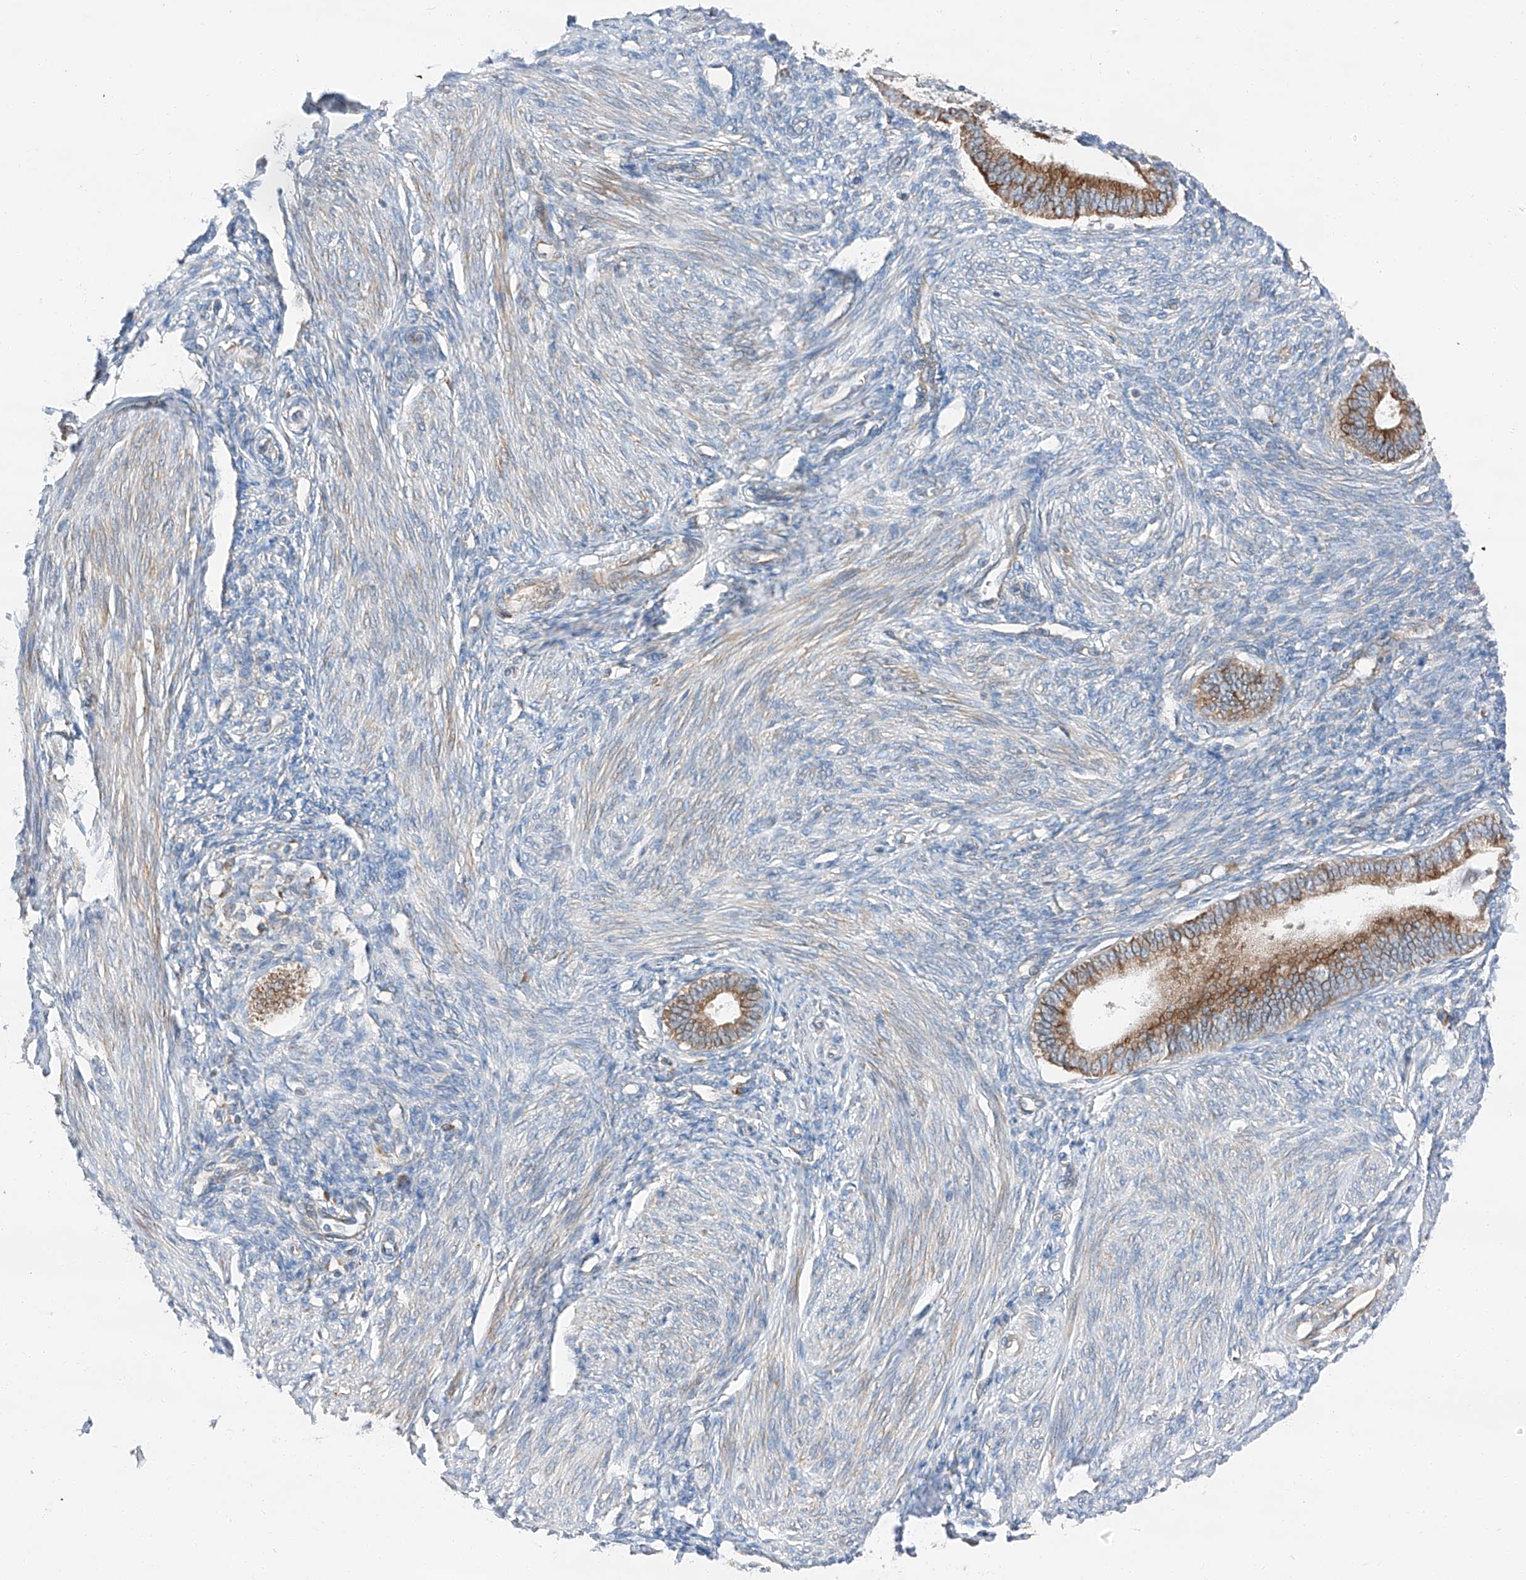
{"staining": {"intensity": "moderate", "quantity": "25%-75%", "location": "cytoplasmic/membranous"}, "tissue": "endometrium", "cell_type": "Cells in endometrial stroma", "image_type": "normal", "snomed": [{"axis": "morphology", "description": "Normal tissue, NOS"}, {"axis": "topography", "description": "Endometrium"}], "caption": "Immunohistochemical staining of unremarkable human endometrium shows 25%-75% levels of moderate cytoplasmic/membranous protein expression in about 25%-75% of cells in endometrial stroma. The staining is performed using DAB (3,3'-diaminobenzidine) brown chromogen to label protein expression. The nuclei are counter-stained blue using hematoxylin.", "gene": "ZC3H15", "patient": {"sex": "female", "age": 46}}